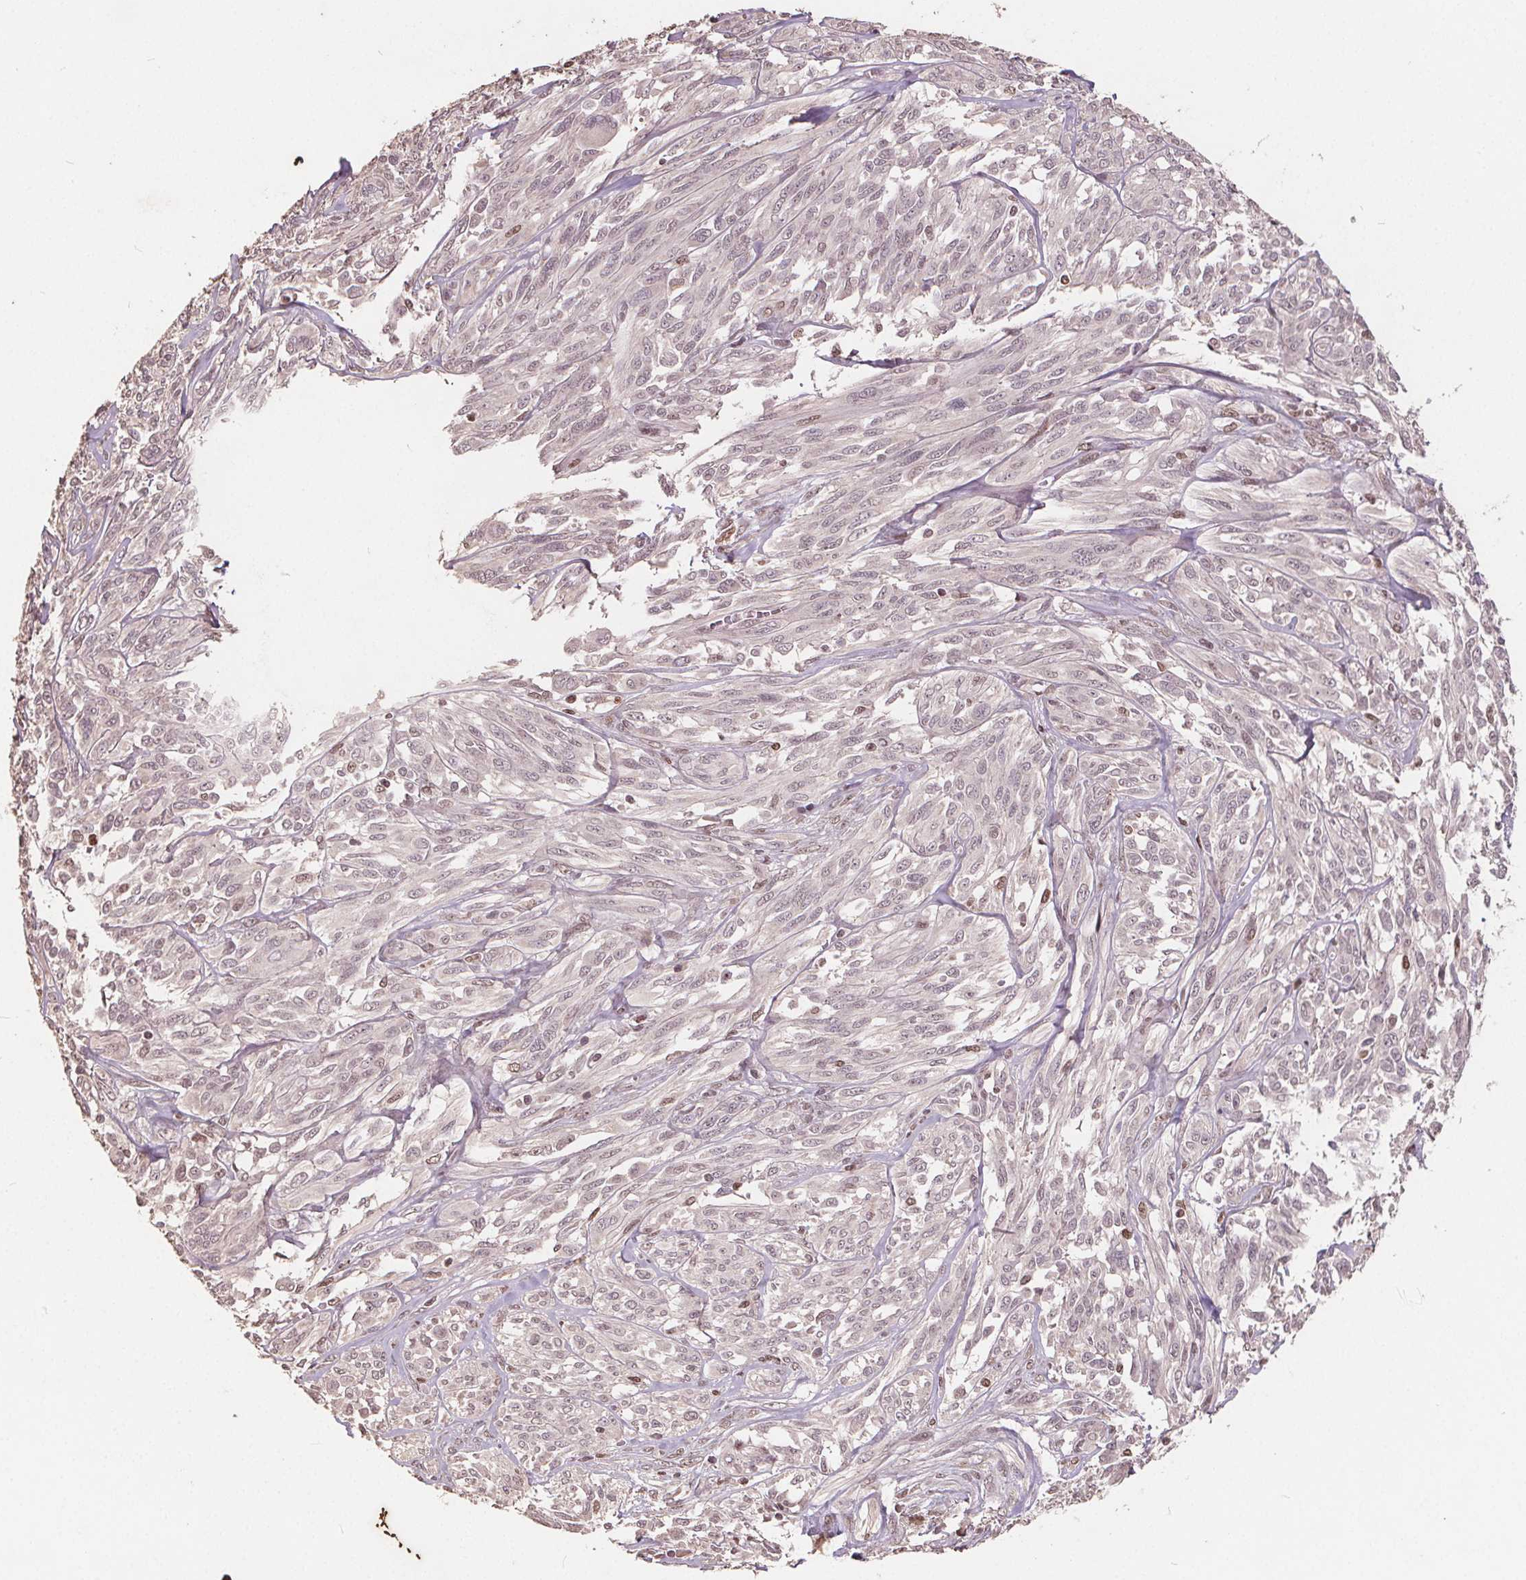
{"staining": {"intensity": "weak", "quantity": "<25%", "location": "nuclear"}, "tissue": "melanoma", "cell_type": "Tumor cells", "image_type": "cancer", "snomed": [{"axis": "morphology", "description": "Malignant melanoma, NOS"}, {"axis": "topography", "description": "Skin"}], "caption": "A photomicrograph of malignant melanoma stained for a protein exhibits no brown staining in tumor cells.", "gene": "DNMT3B", "patient": {"sex": "female", "age": 91}}